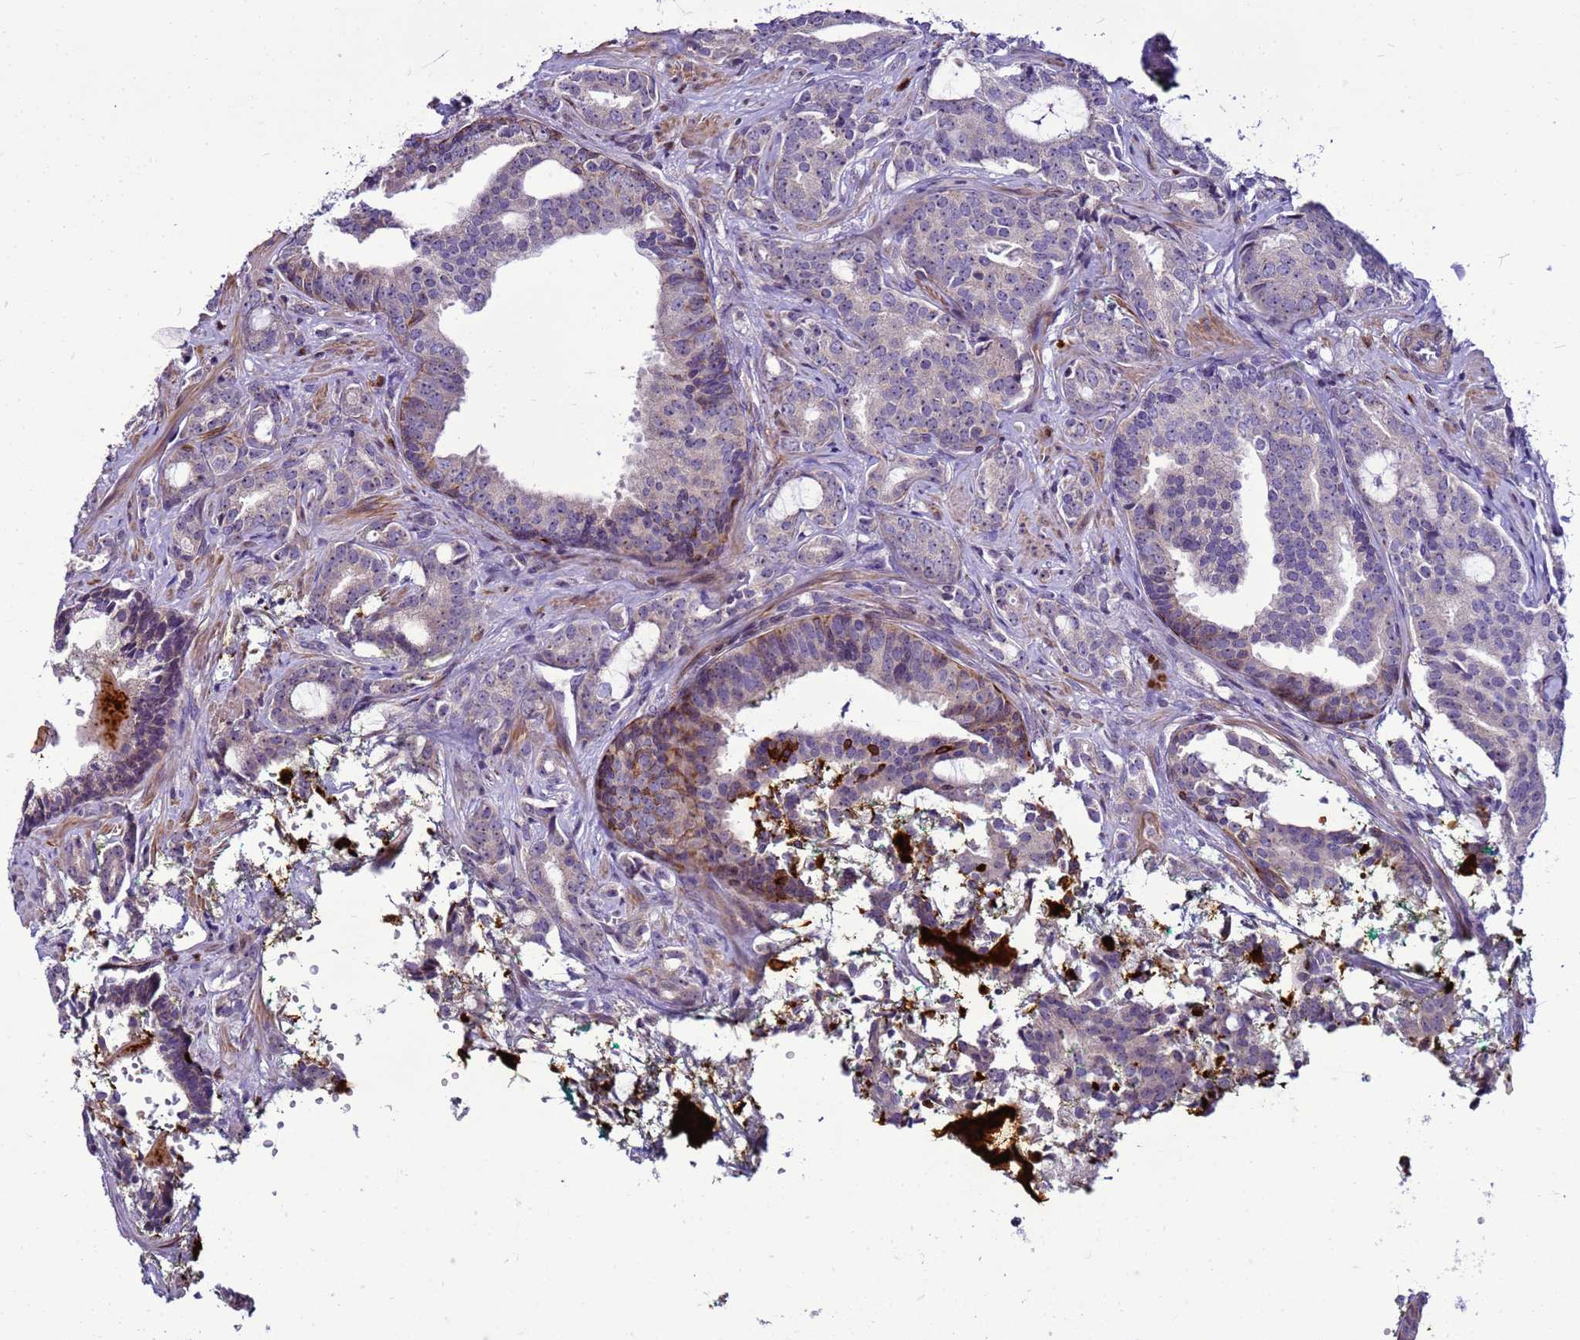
{"staining": {"intensity": "weak", "quantity": "25%-75%", "location": "nuclear"}, "tissue": "prostate cancer", "cell_type": "Tumor cells", "image_type": "cancer", "snomed": [{"axis": "morphology", "description": "Adenocarcinoma, High grade"}, {"axis": "topography", "description": "Prostate"}], "caption": "Weak nuclear protein expression is identified in about 25%-75% of tumor cells in prostate cancer.", "gene": "VPS4B", "patient": {"sex": "male", "age": 63}}